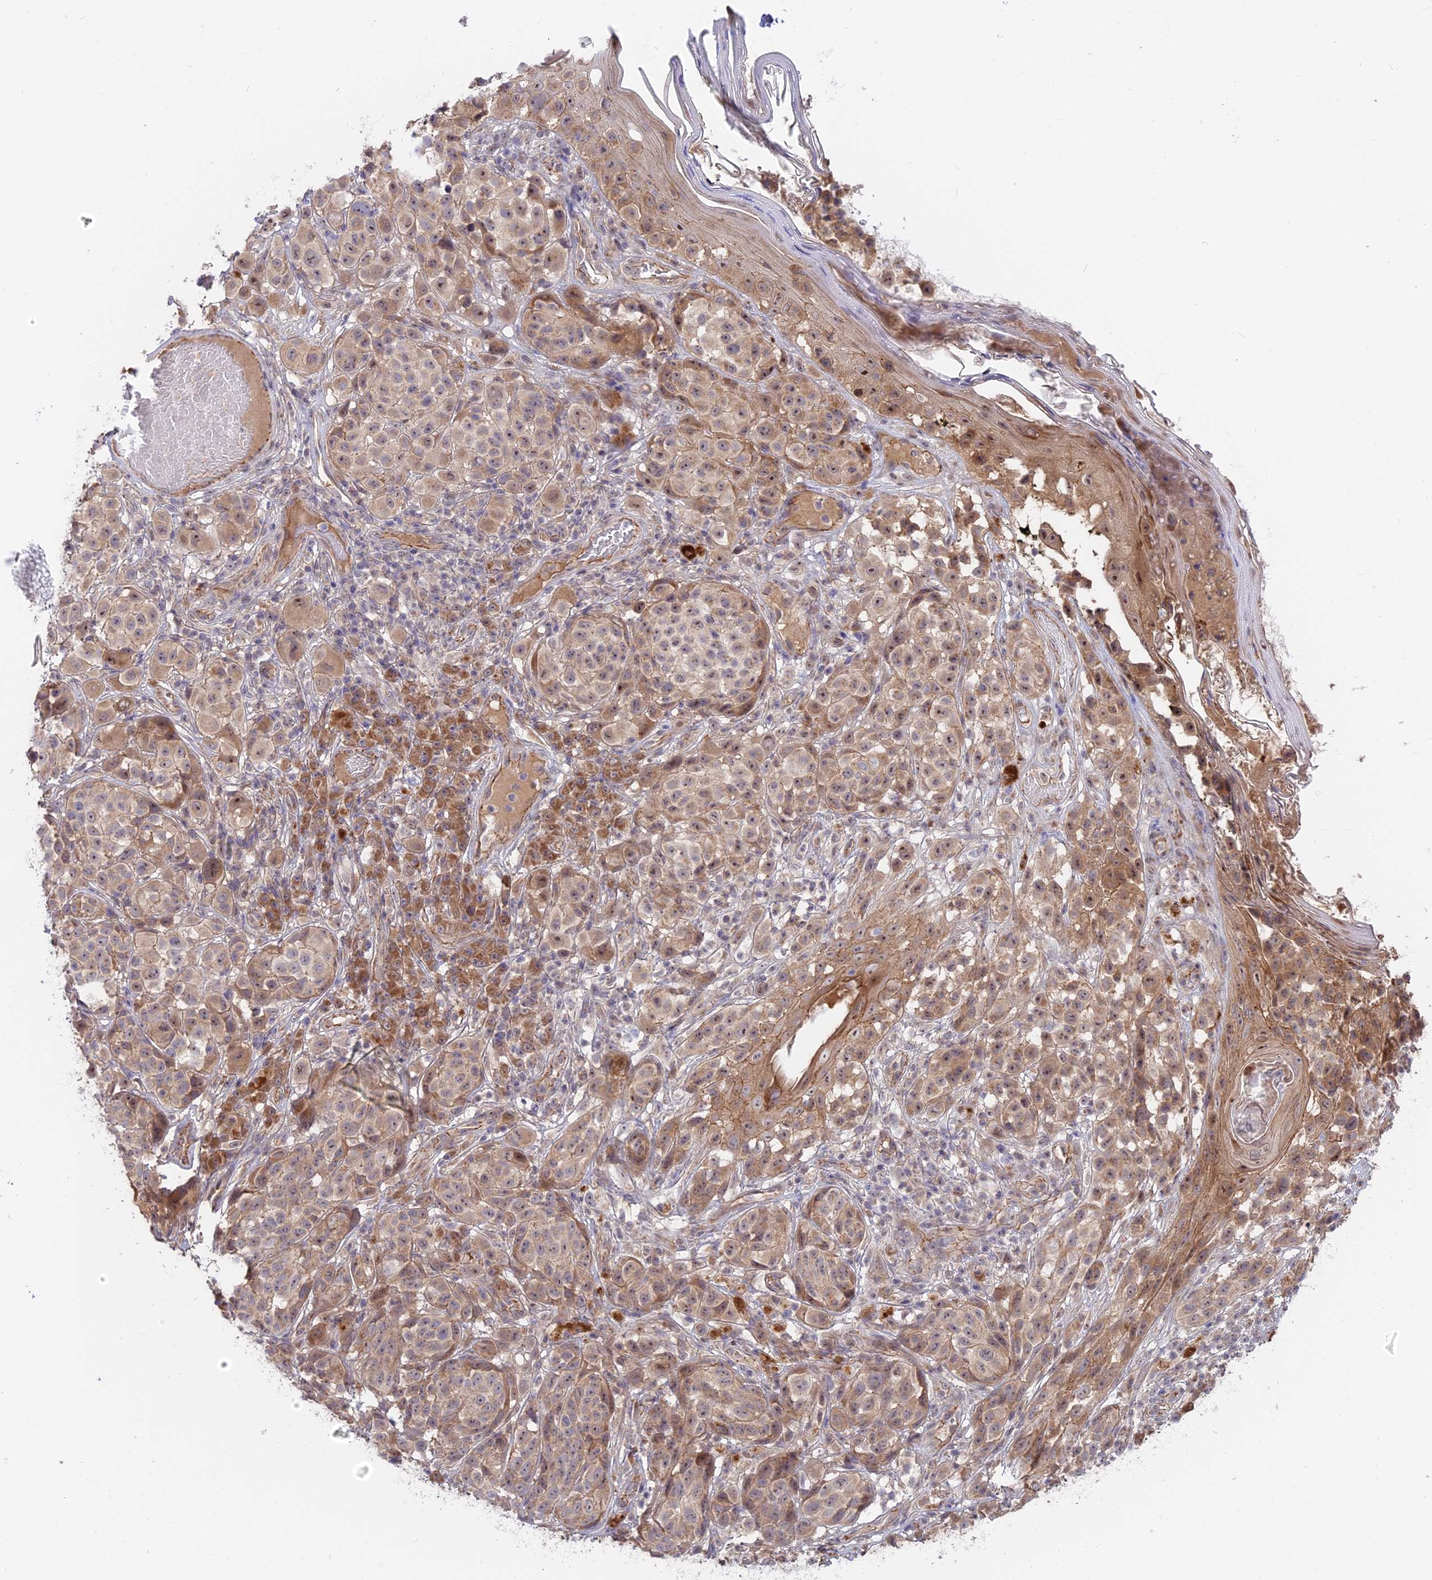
{"staining": {"intensity": "weak", "quantity": ">75%", "location": "cytoplasmic/membranous"}, "tissue": "melanoma", "cell_type": "Tumor cells", "image_type": "cancer", "snomed": [{"axis": "morphology", "description": "Malignant melanoma, NOS"}, {"axis": "topography", "description": "Skin"}], "caption": "Malignant melanoma tissue demonstrates weak cytoplasmic/membranous staining in about >75% of tumor cells The staining was performed using DAB (3,3'-diaminobenzidine), with brown indicating positive protein expression. Nuclei are stained blue with hematoxylin.", "gene": "TENT4B", "patient": {"sex": "male", "age": 38}}